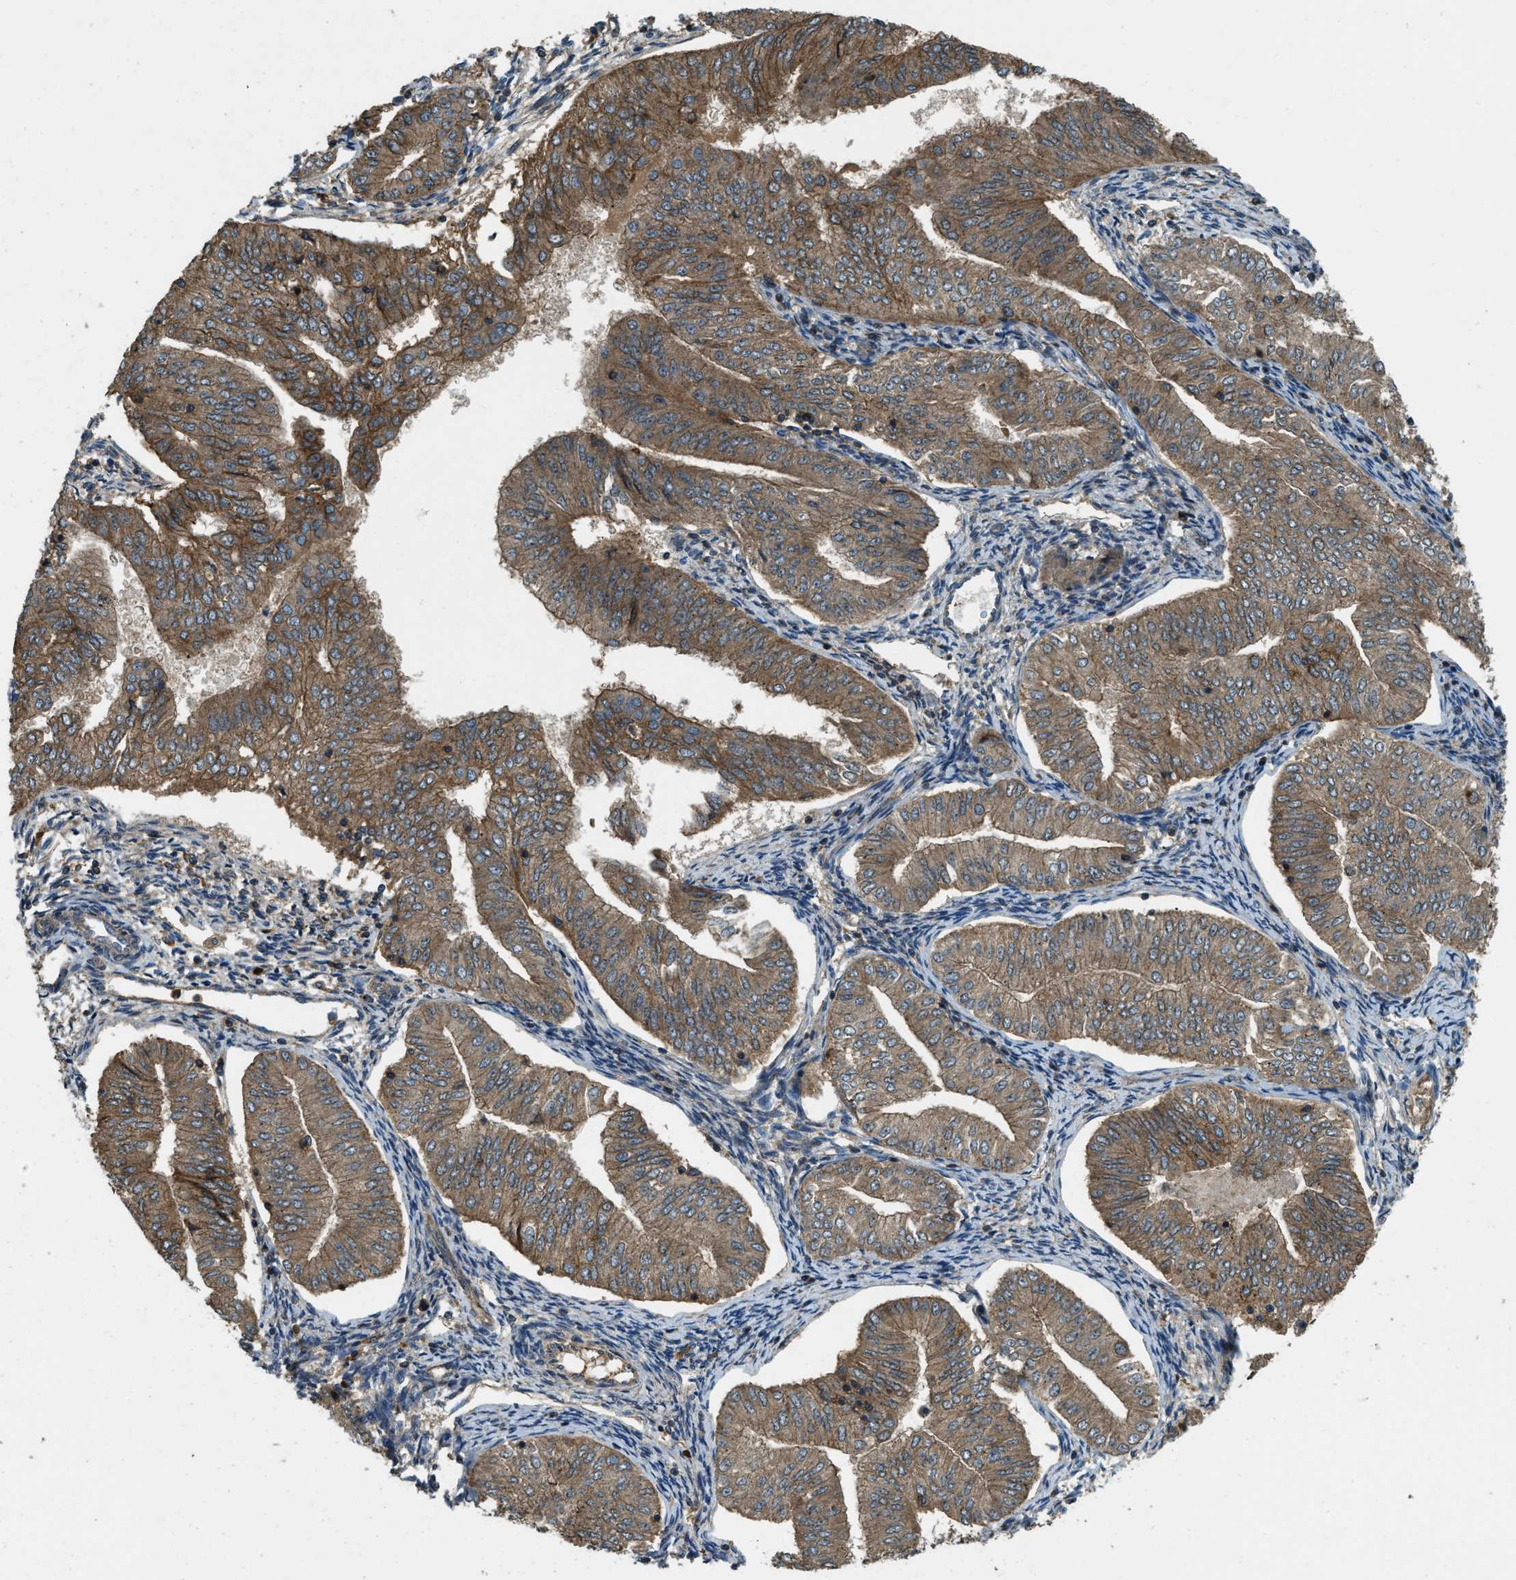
{"staining": {"intensity": "moderate", "quantity": ">75%", "location": "cytoplasmic/membranous"}, "tissue": "endometrial cancer", "cell_type": "Tumor cells", "image_type": "cancer", "snomed": [{"axis": "morphology", "description": "Normal tissue, NOS"}, {"axis": "morphology", "description": "Adenocarcinoma, NOS"}, {"axis": "topography", "description": "Endometrium"}], "caption": "Immunohistochemical staining of human adenocarcinoma (endometrial) displays medium levels of moderate cytoplasmic/membranous protein staining in approximately >75% of tumor cells.", "gene": "ATP8B1", "patient": {"sex": "female", "age": 53}}